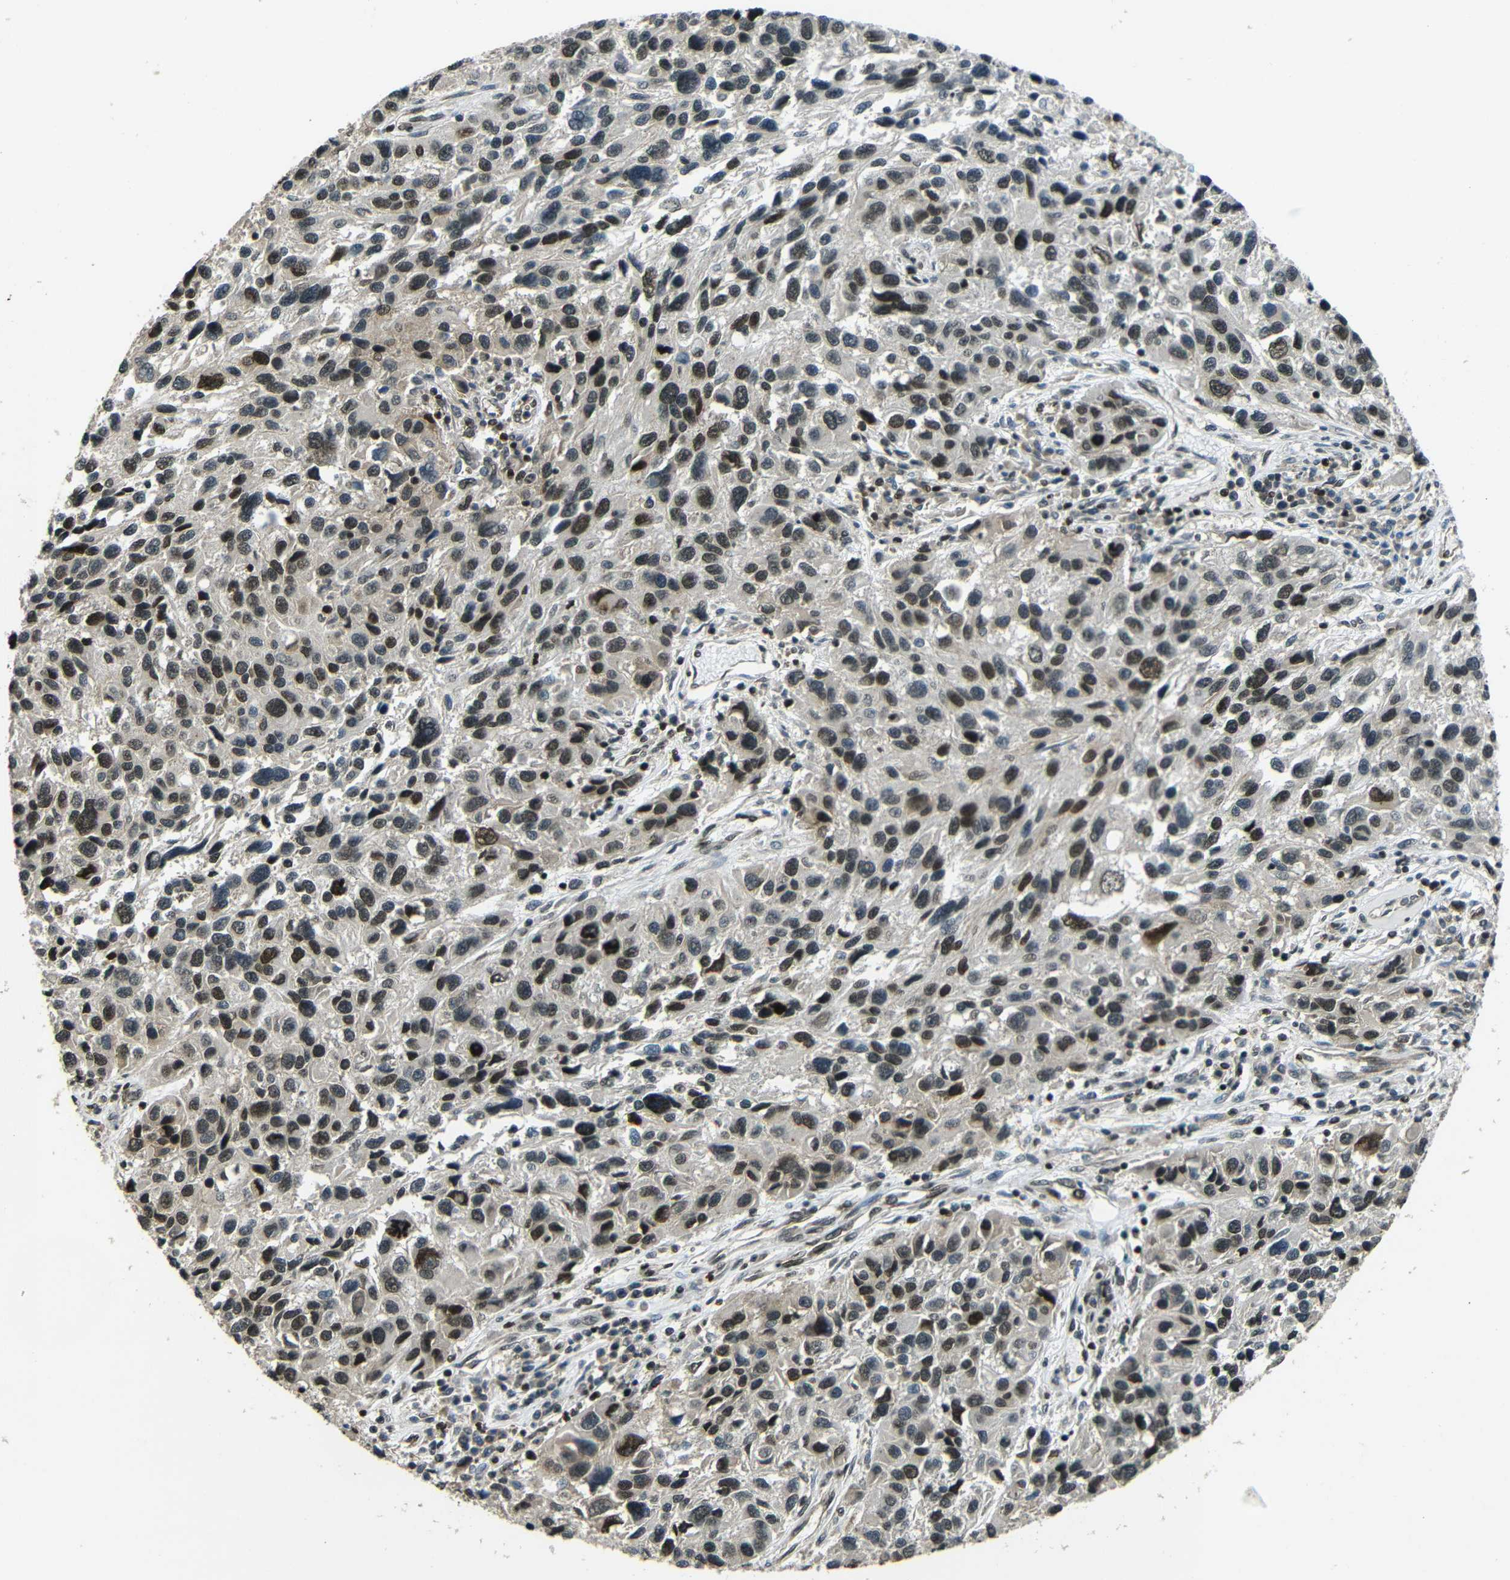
{"staining": {"intensity": "moderate", "quantity": "25%-75%", "location": "cytoplasmic/membranous"}, "tissue": "melanoma", "cell_type": "Tumor cells", "image_type": "cancer", "snomed": [{"axis": "morphology", "description": "Malignant melanoma, NOS"}, {"axis": "topography", "description": "Skin"}], "caption": "The immunohistochemical stain highlights moderate cytoplasmic/membranous expression in tumor cells of malignant melanoma tissue.", "gene": "PSIP1", "patient": {"sex": "male", "age": 53}}